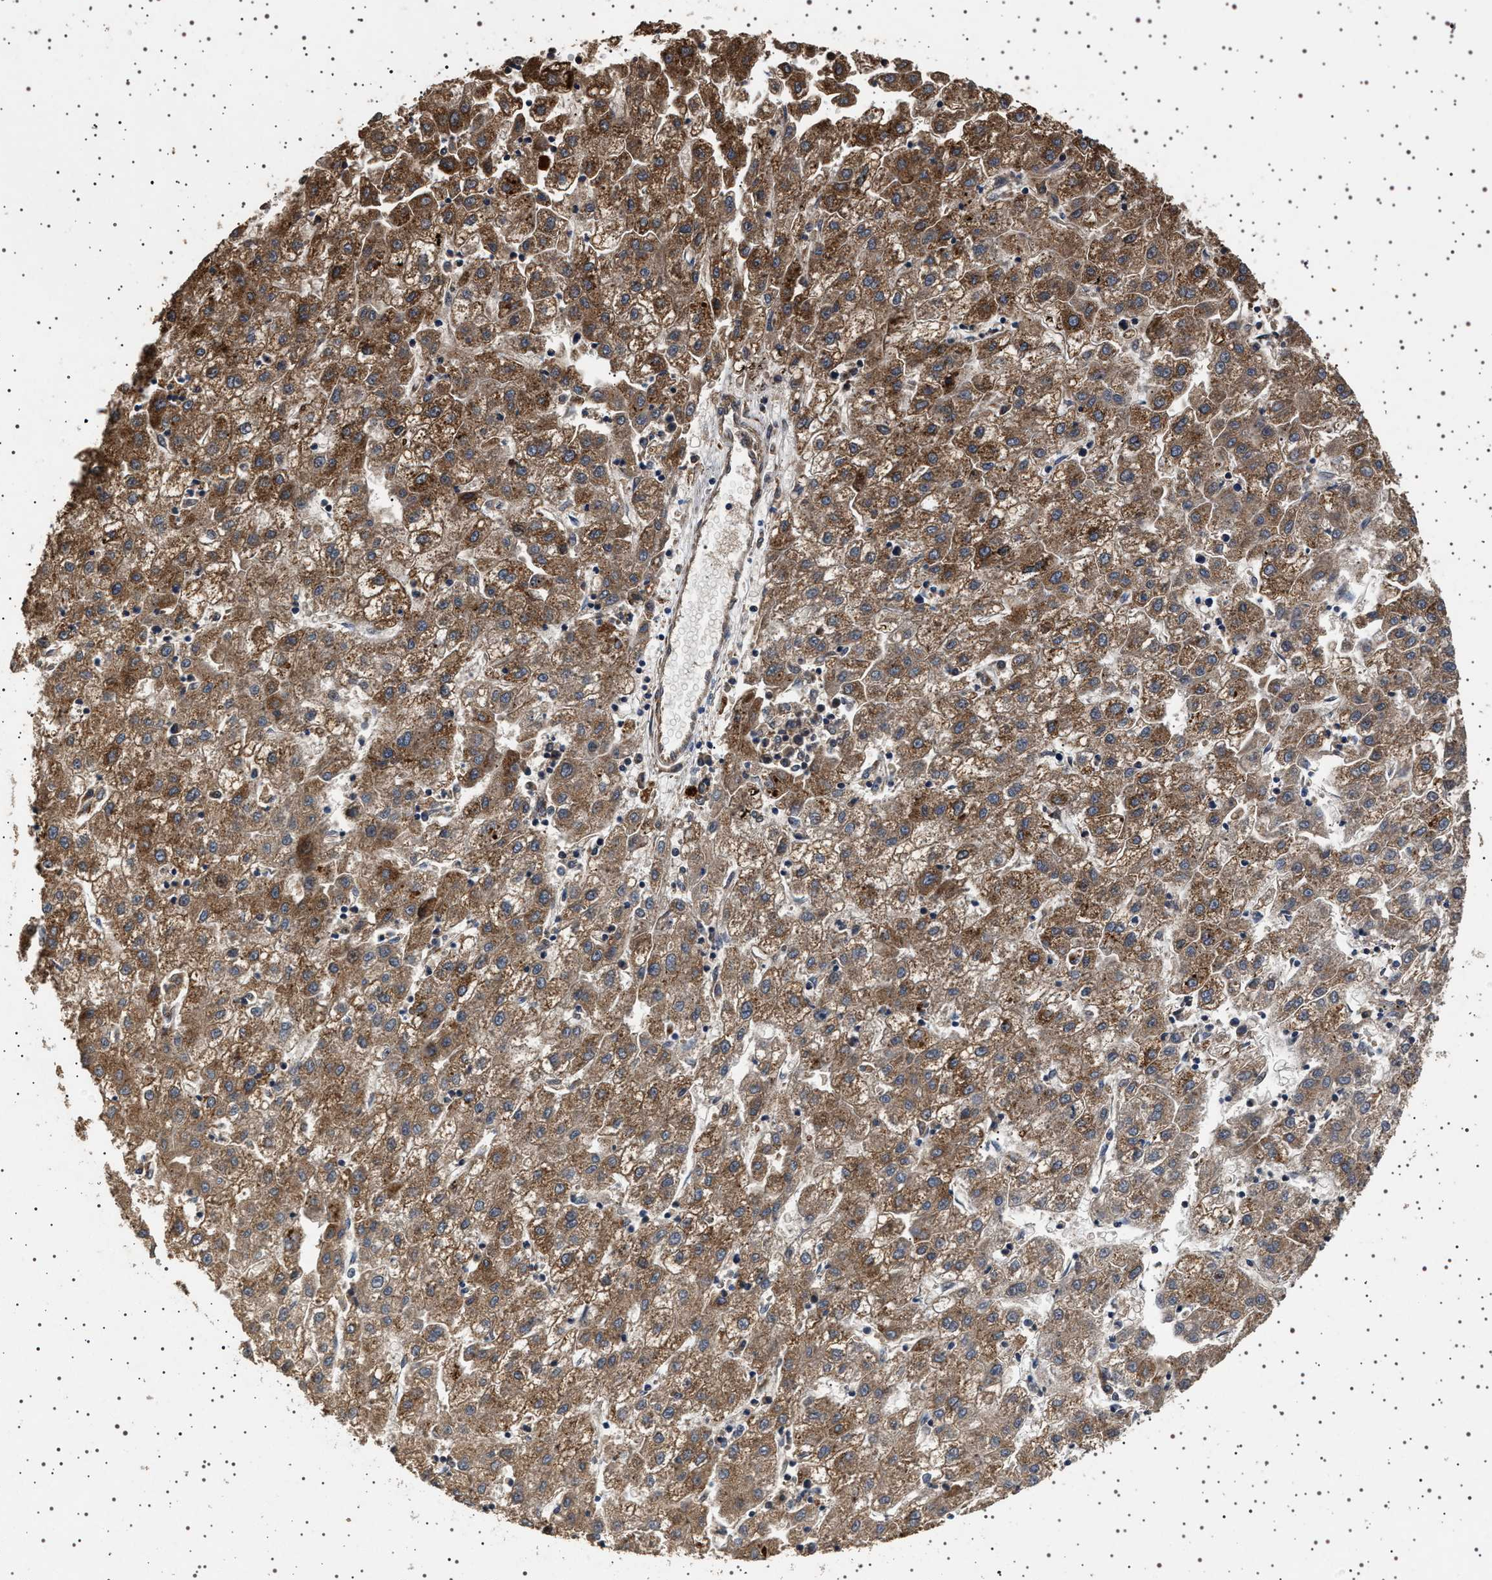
{"staining": {"intensity": "moderate", "quantity": ">75%", "location": "cytoplasmic/membranous"}, "tissue": "liver cancer", "cell_type": "Tumor cells", "image_type": "cancer", "snomed": [{"axis": "morphology", "description": "Carcinoma, Hepatocellular, NOS"}, {"axis": "topography", "description": "Liver"}], "caption": "An immunohistochemistry (IHC) micrograph of tumor tissue is shown. Protein staining in brown labels moderate cytoplasmic/membranous positivity in hepatocellular carcinoma (liver) within tumor cells. (brown staining indicates protein expression, while blue staining denotes nuclei).", "gene": "GUCY1B1", "patient": {"sex": "male", "age": 72}}